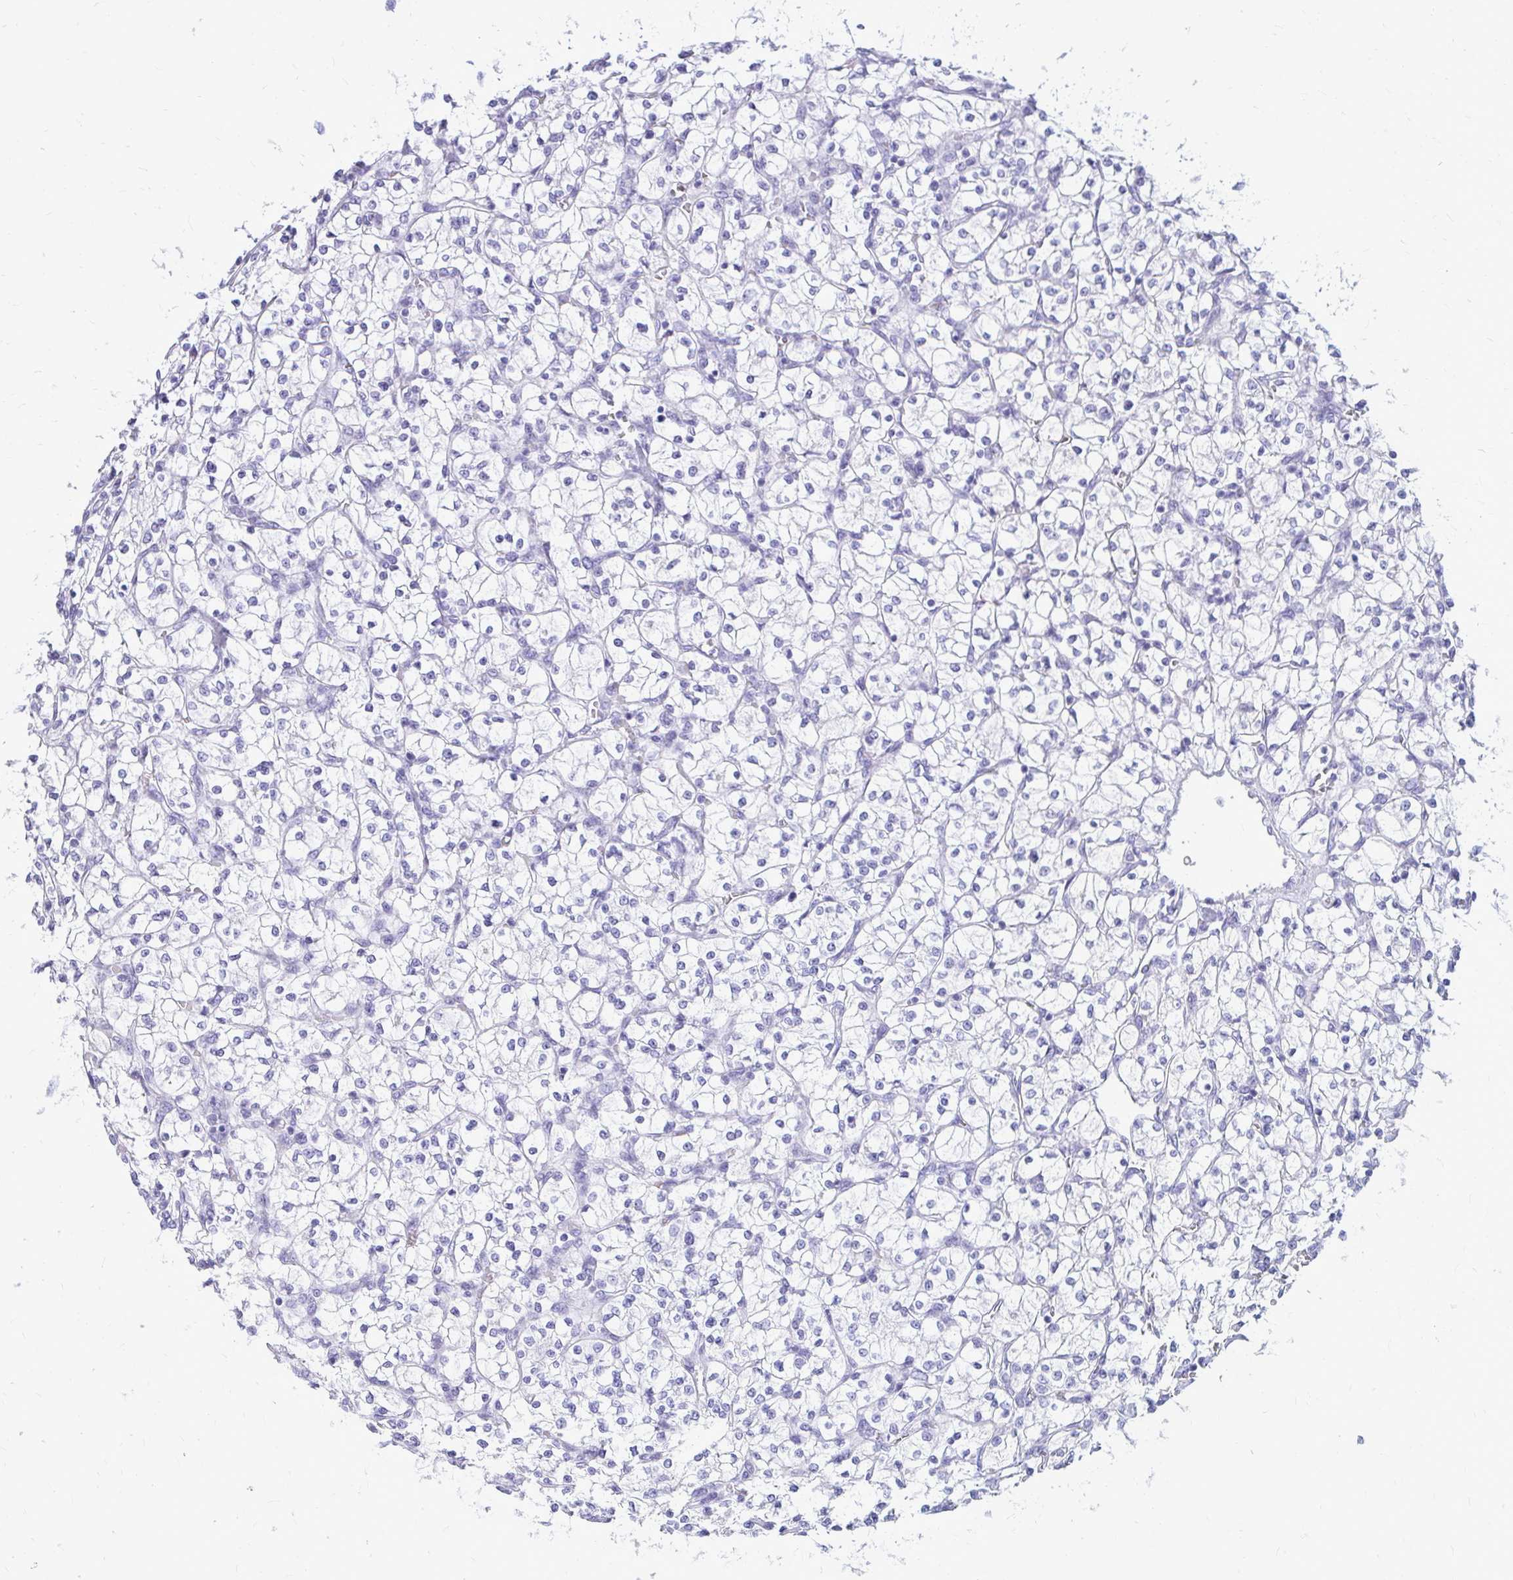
{"staining": {"intensity": "negative", "quantity": "none", "location": "none"}, "tissue": "renal cancer", "cell_type": "Tumor cells", "image_type": "cancer", "snomed": [{"axis": "morphology", "description": "Adenocarcinoma, NOS"}, {"axis": "topography", "description": "Kidney"}], "caption": "Adenocarcinoma (renal) stained for a protein using immunohistochemistry (IHC) demonstrates no staining tumor cells.", "gene": "OR10R2", "patient": {"sex": "female", "age": 64}}